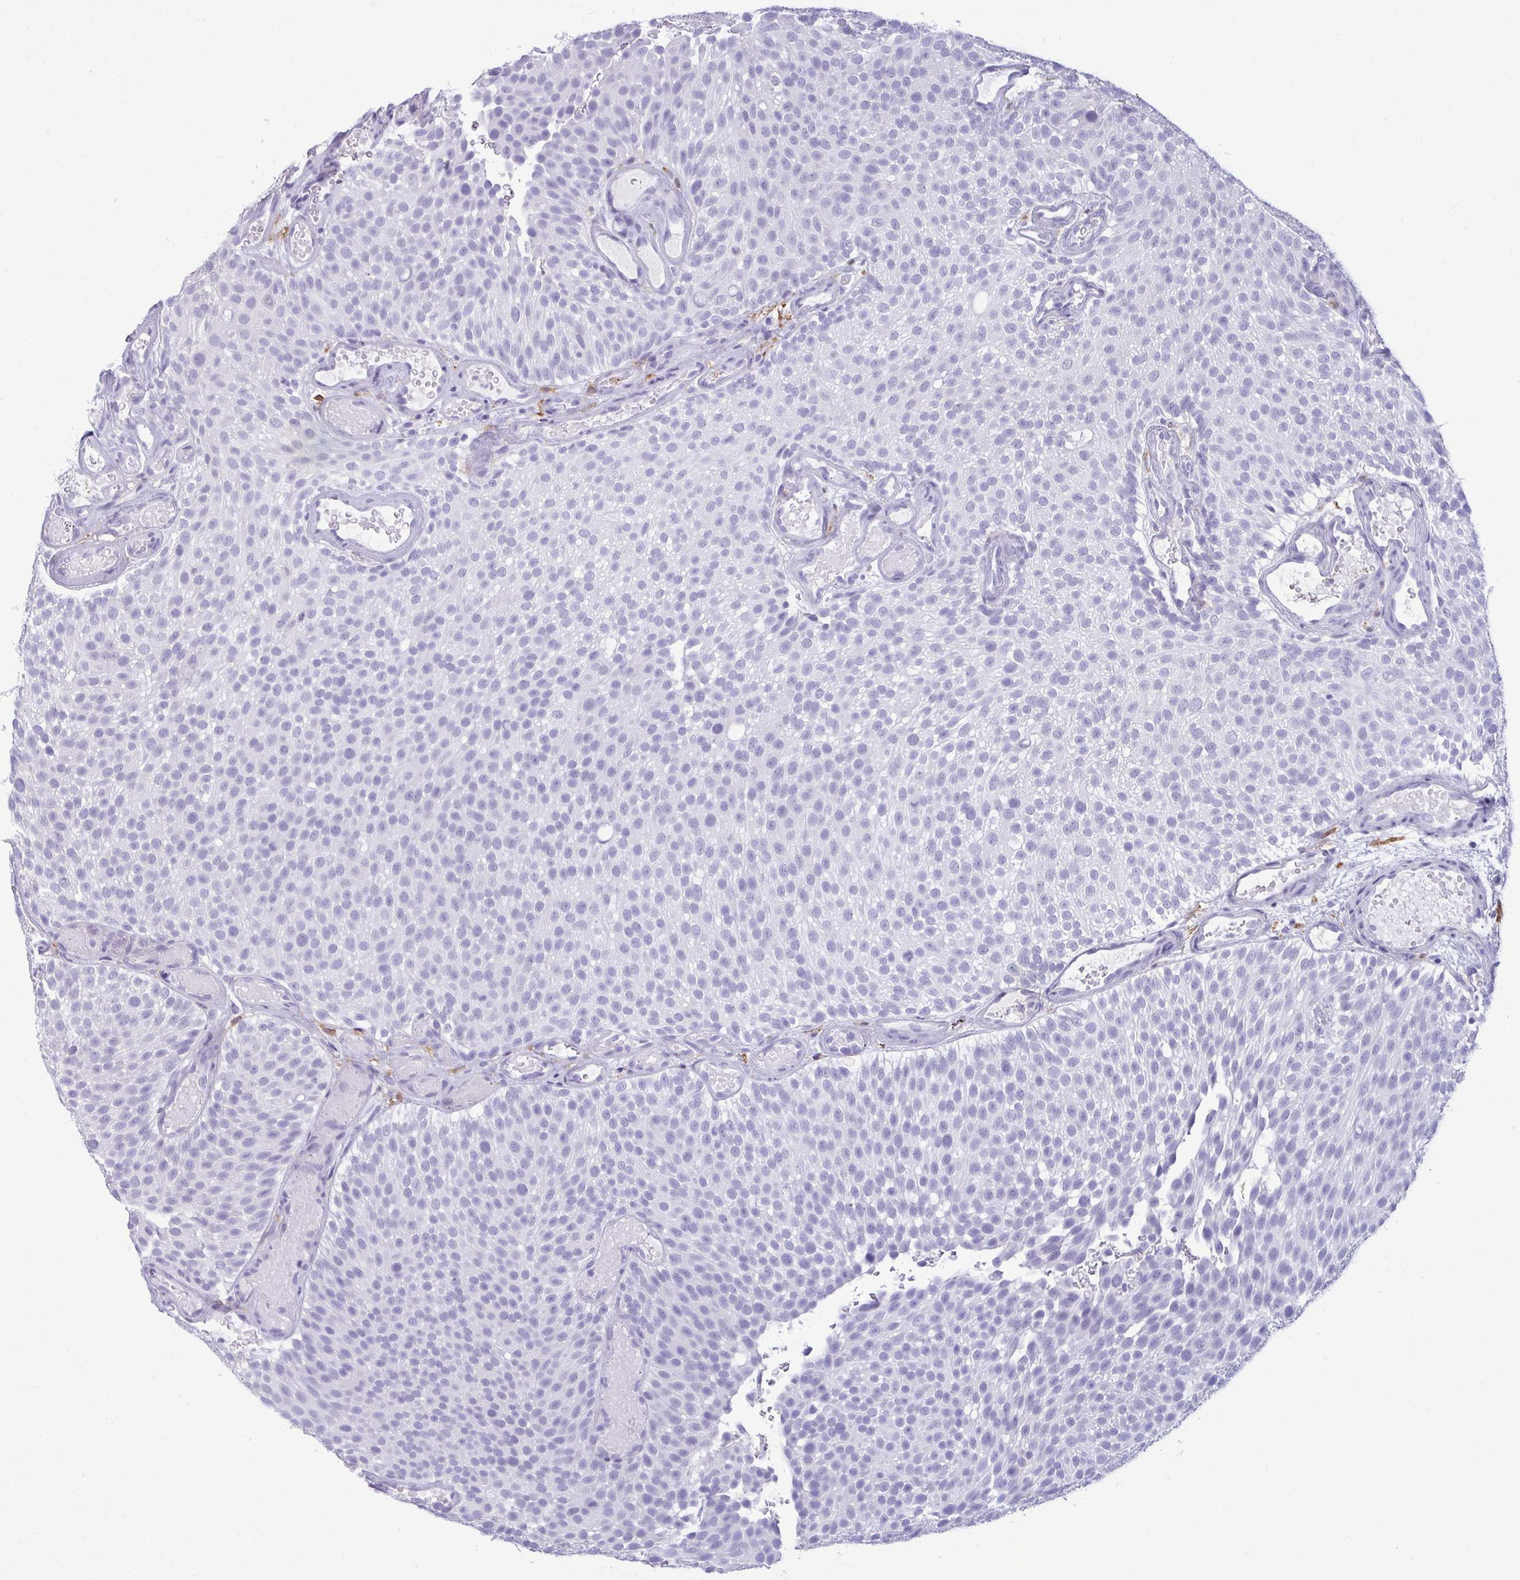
{"staining": {"intensity": "negative", "quantity": "none", "location": "none"}, "tissue": "urothelial cancer", "cell_type": "Tumor cells", "image_type": "cancer", "snomed": [{"axis": "morphology", "description": "Urothelial carcinoma, Low grade"}, {"axis": "topography", "description": "Urinary bladder"}], "caption": "An immunohistochemistry image of urothelial cancer is shown. There is no staining in tumor cells of urothelial cancer.", "gene": "ANKRD60", "patient": {"sex": "male", "age": 78}}